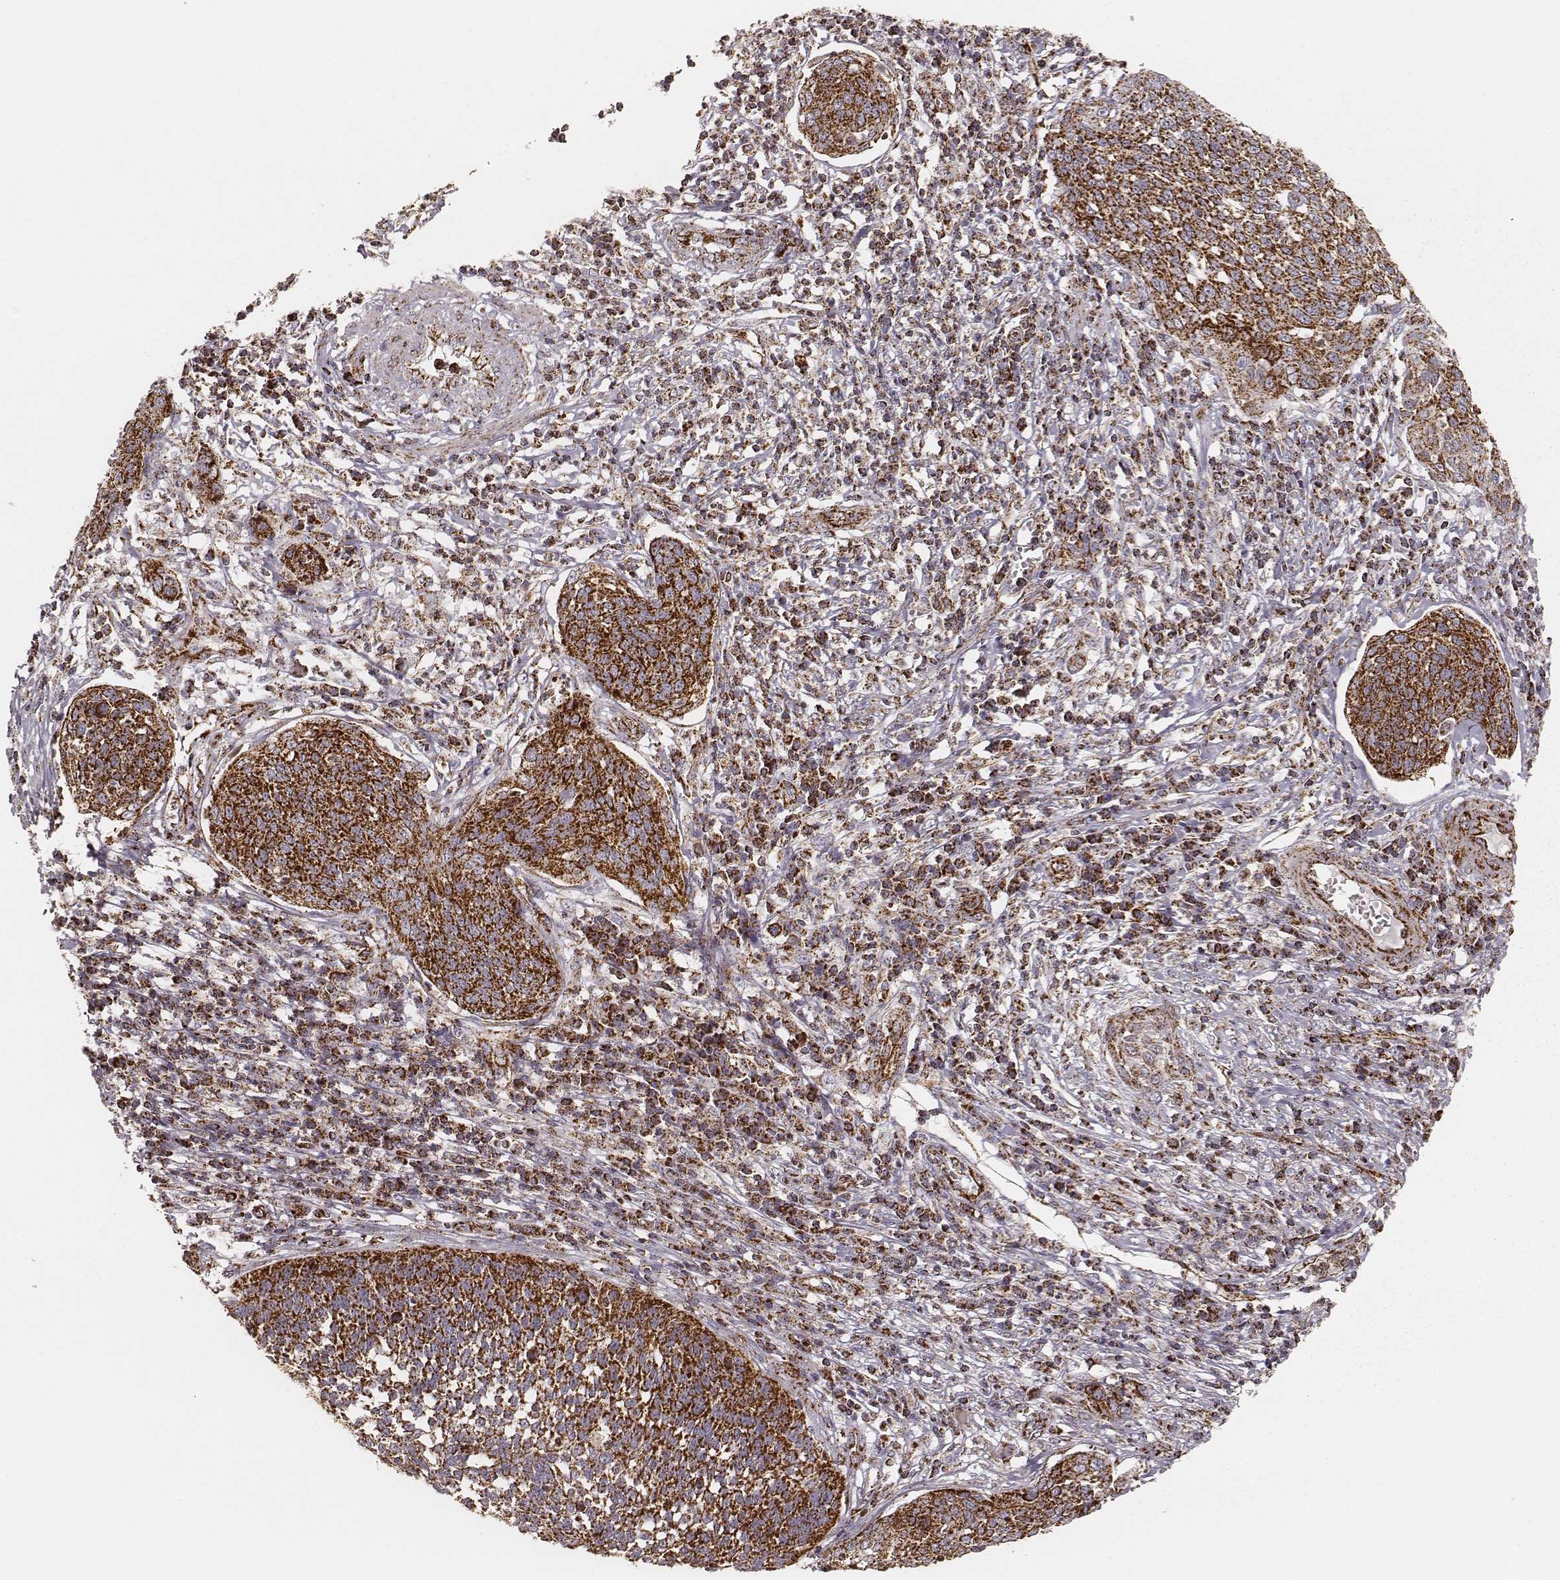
{"staining": {"intensity": "strong", "quantity": ">75%", "location": "nuclear"}, "tissue": "cervical cancer", "cell_type": "Tumor cells", "image_type": "cancer", "snomed": [{"axis": "morphology", "description": "Squamous cell carcinoma, NOS"}, {"axis": "topography", "description": "Cervix"}], "caption": "Cervical squamous cell carcinoma stained for a protein (brown) displays strong nuclear positive expression in approximately >75% of tumor cells.", "gene": "CS", "patient": {"sex": "female", "age": 34}}